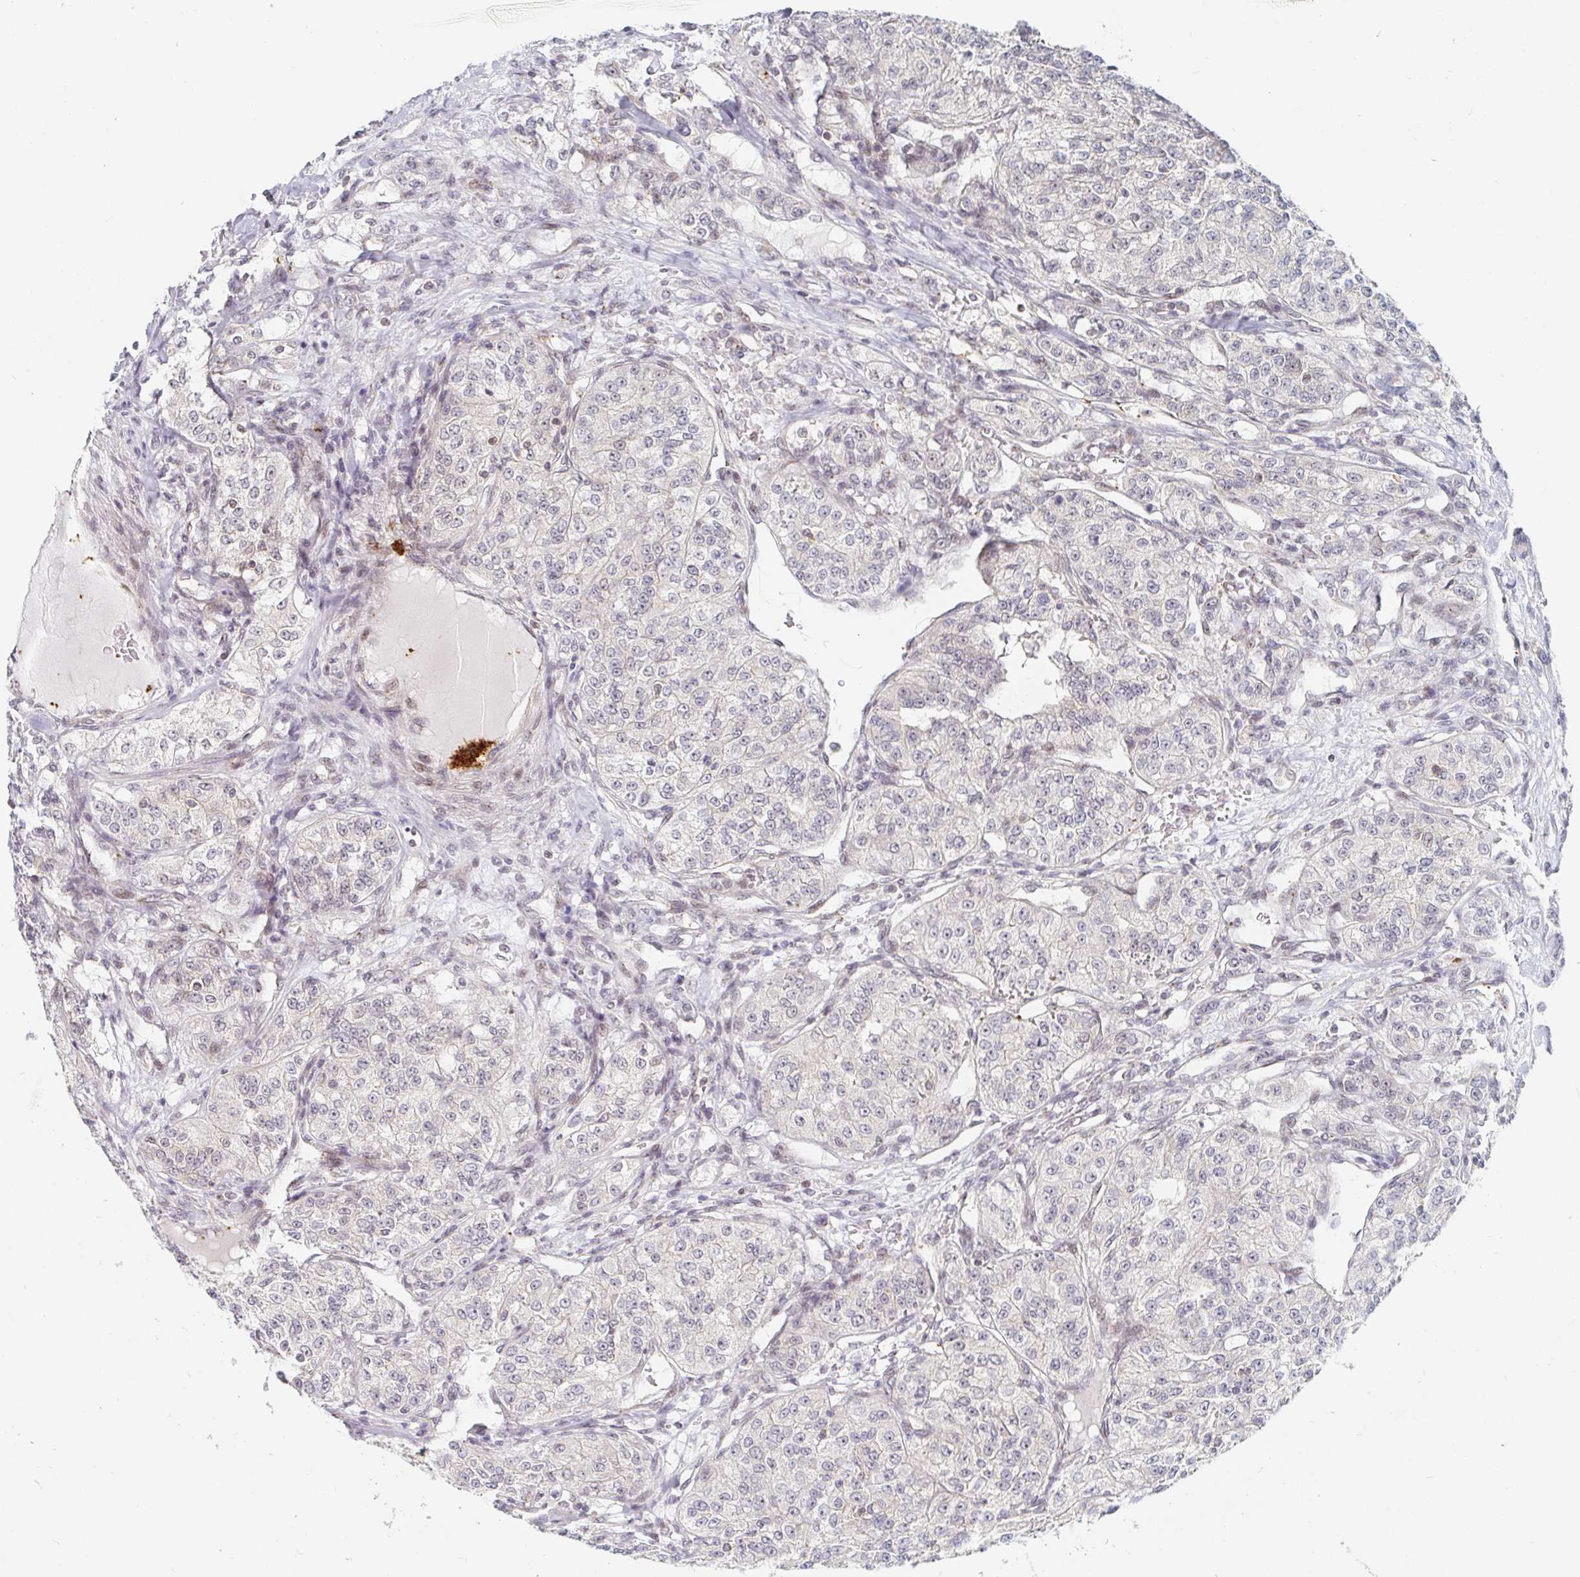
{"staining": {"intensity": "negative", "quantity": "none", "location": "none"}, "tissue": "renal cancer", "cell_type": "Tumor cells", "image_type": "cancer", "snomed": [{"axis": "morphology", "description": "Adenocarcinoma, NOS"}, {"axis": "topography", "description": "Kidney"}], "caption": "The immunohistochemistry (IHC) photomicrograph has no significant expression in tumor cells of renal cancer tissue.", "gene": "CHD2", "patient": {"sex": "female", "age": 63}}